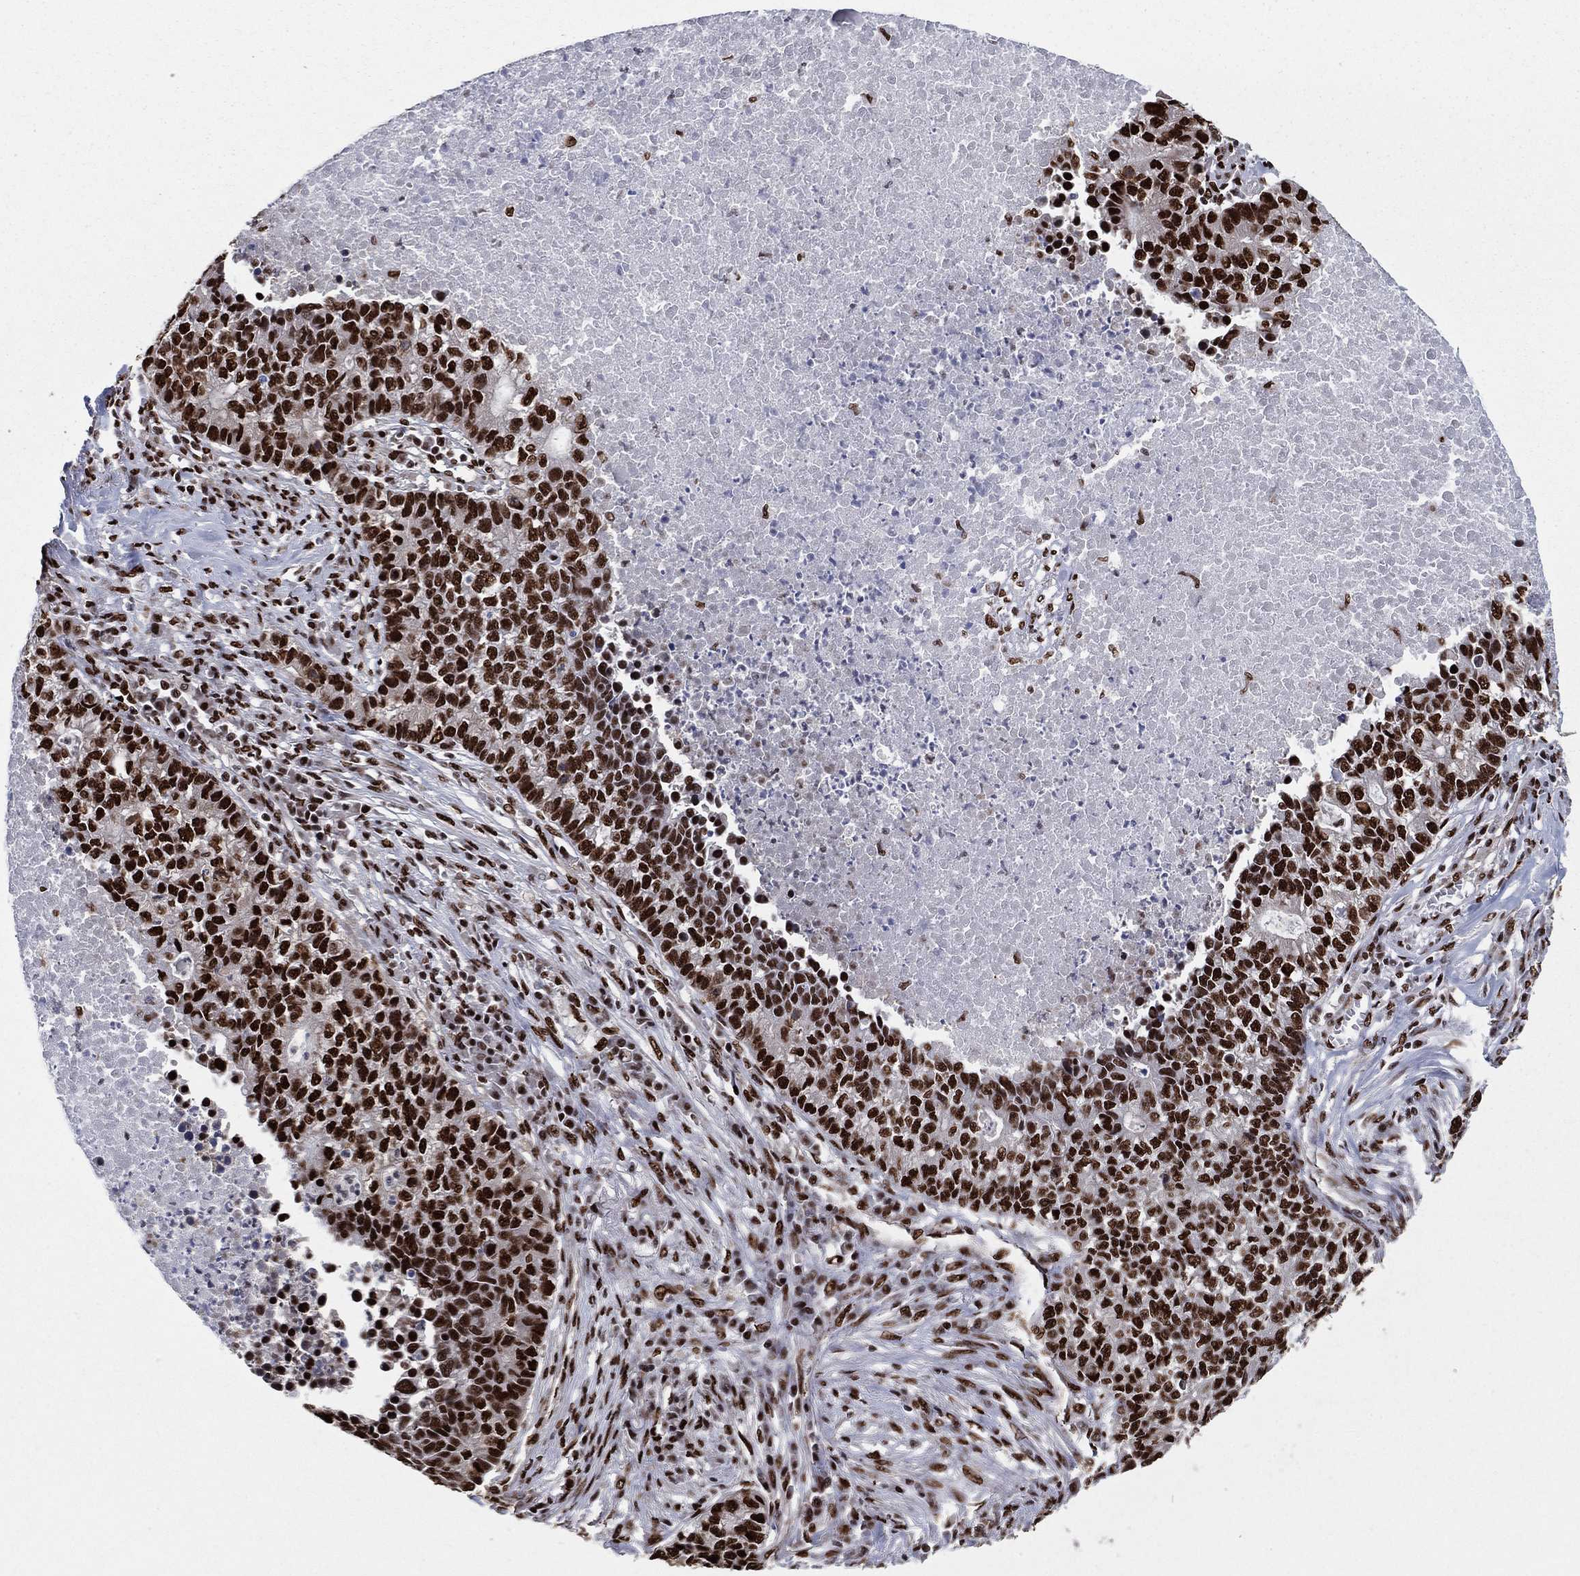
{"staining": {"intensity": "strong", "quantity": ">75%", "location": "nuclear"}, "tissue": "lung cancer", "cell_type": "Tumor cells", "image_type": "cancer", "snomed": [{"axis": "morphology", "description": "Adenocarcinoma, NOS"}, {"axis": "topography", "description": "Lung"}], "caption": "Brown immunohistochemical staining in adenocarcinoma (lung) reveals strong nuclear positivity in approximately >75% of tumor cells.", "gene": "TP53BP1", "patient": {"sex": "male", "age": 57}}